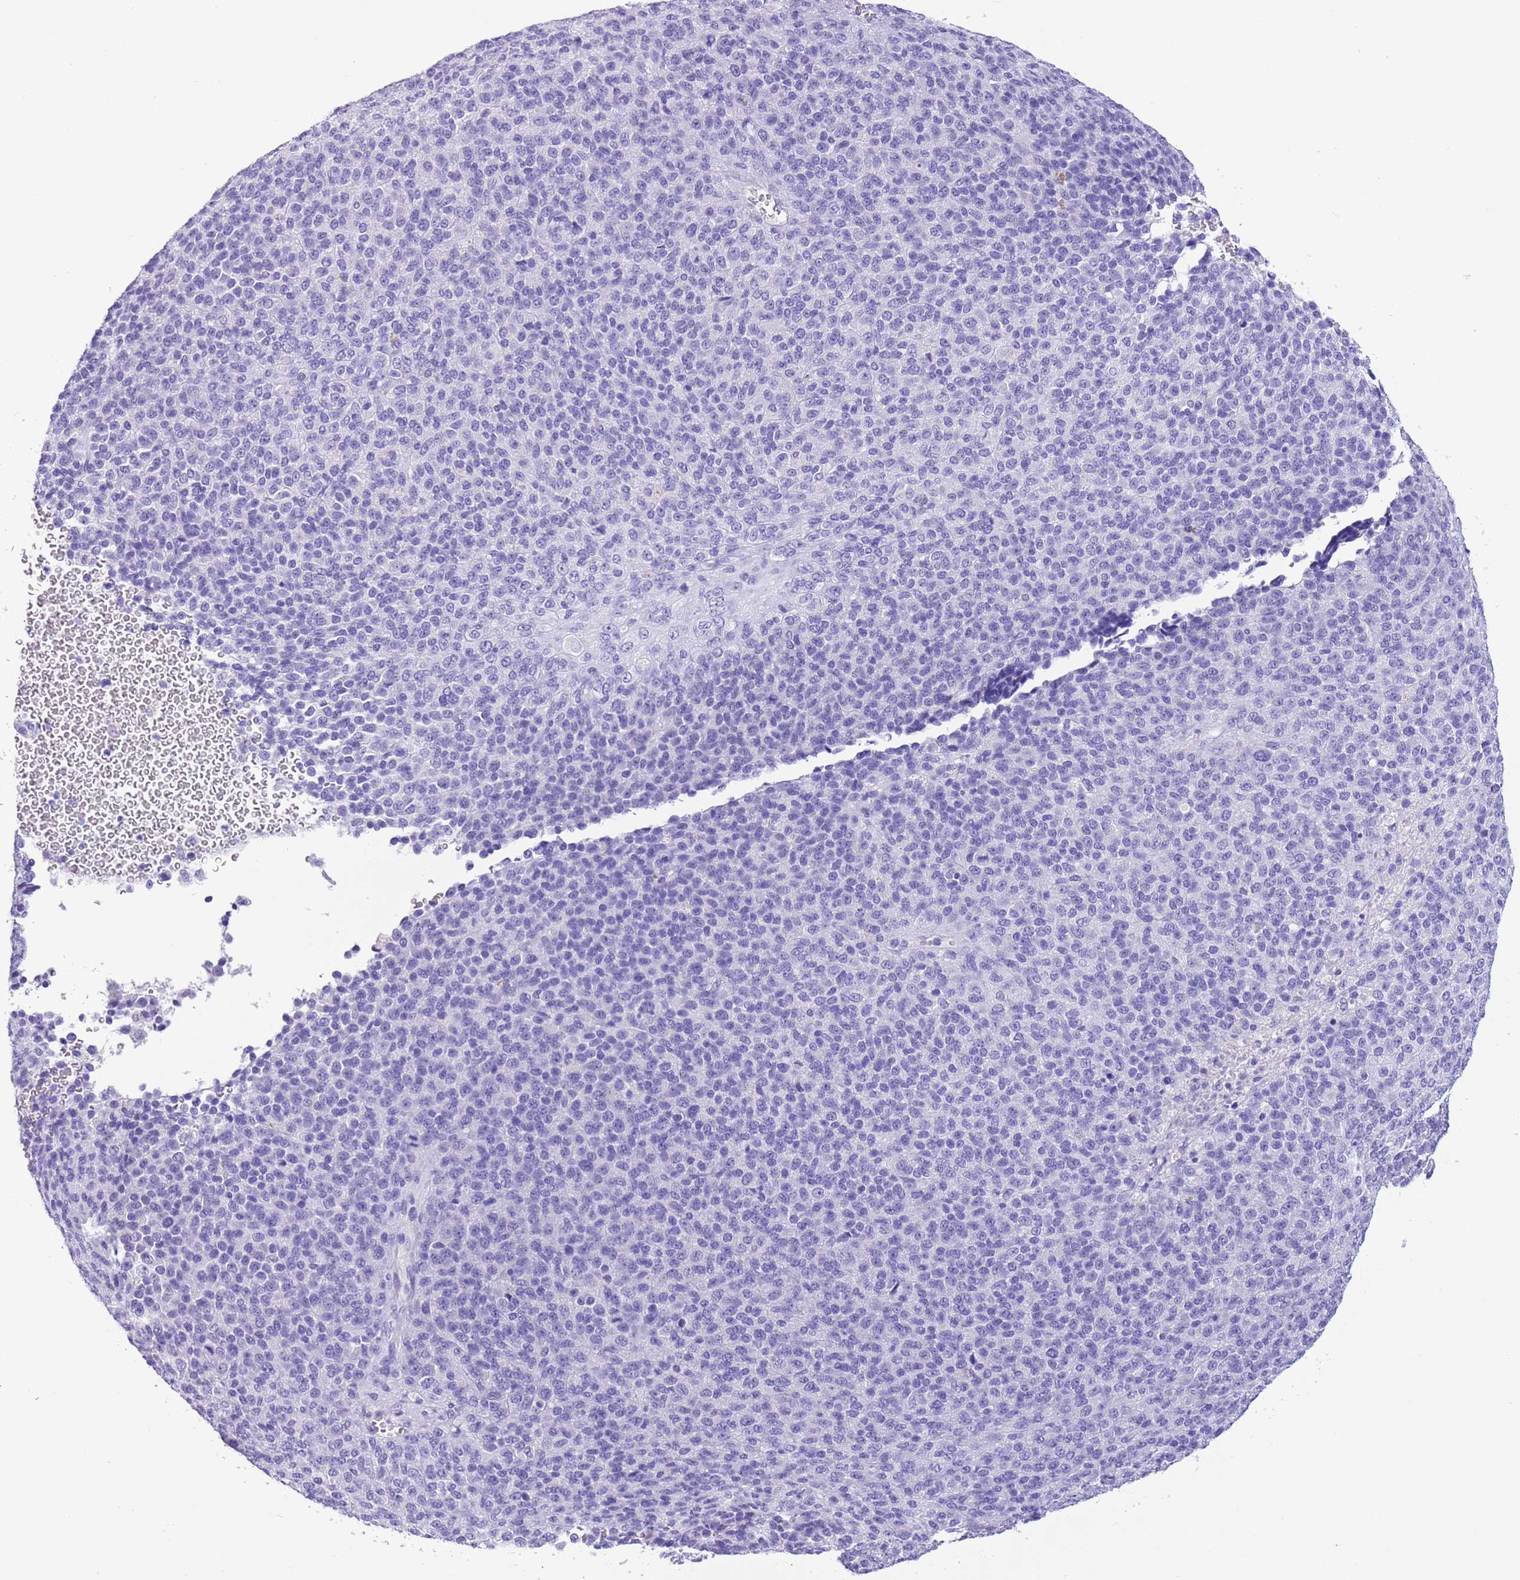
{"staining": {"intensity": "negative", "quantity": "none", "location": "none"}, "tissue": "melanoma", "cell_type": "Tumor cells", "image_type": "cancer", "snomed": [{"axis": "morphology", "description": "Malignant melanoma, Metastatic site"}, {"axis": "topography", "description": "Brain"}], "caption": "A histopathology image of human malignant melanoma (metastatic site) is negative for staining in tumor cells. (DAB IHC visualized using brightfield microscopy, high magnification).", "gene": "TBC1D10B", "patient": {"sex": "female", "age": 56}}